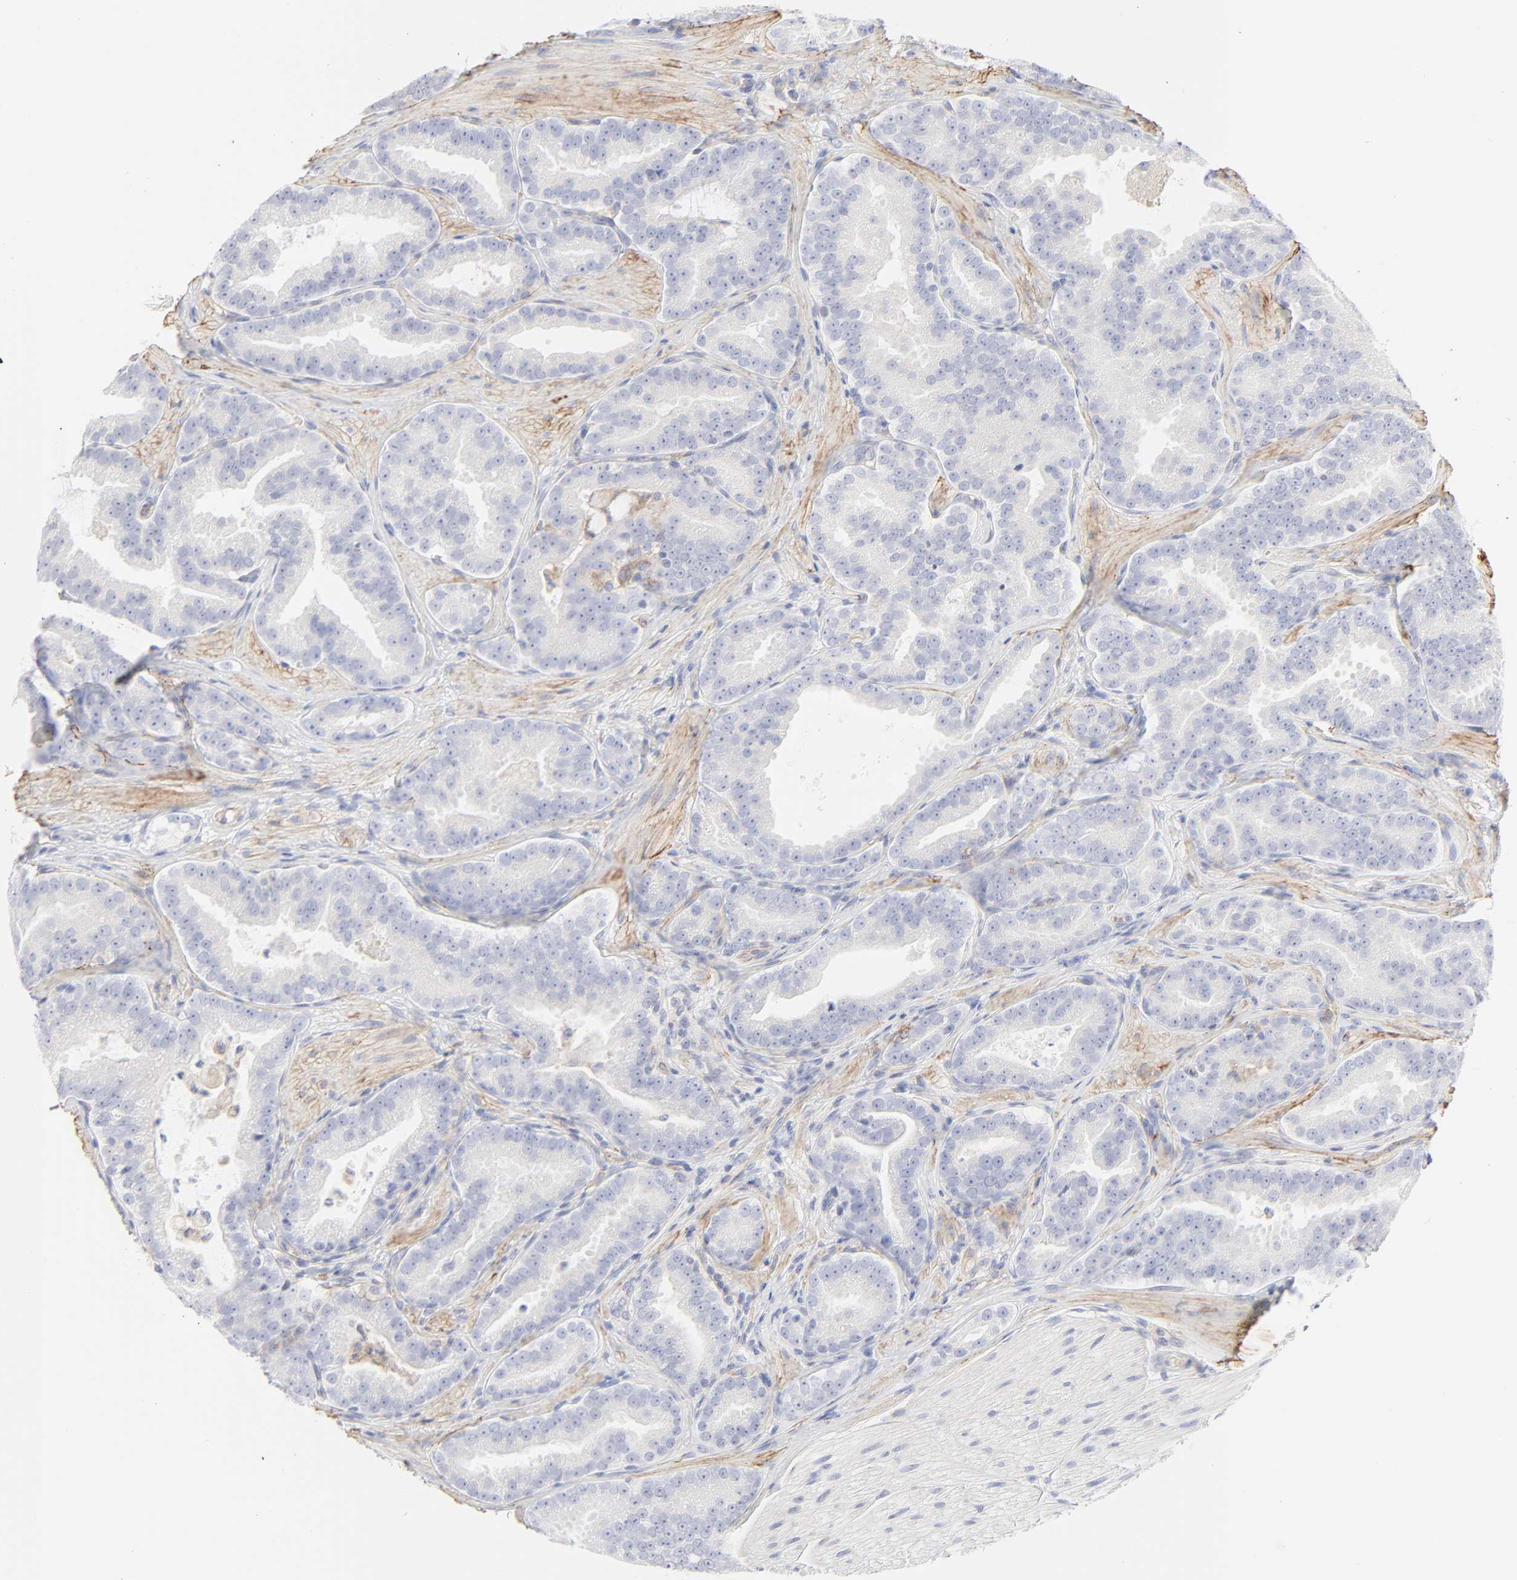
{"staining": {"intensity": "negative", "quantity": "none", "location": "none"}, "tissue": "prostate cancer", "cell_type": "Tumor cells", "image_type": "cancer", "snomed": [{"axis": "morphology", "description": "Adenocarcinoma, Low grade"}, {"axis": "topography", "description": "Prostate"}], "caption": "A micrograph of human prostate cancer is negative for staining in tumor cells.", "gene": "ITGA5", "patient": {"sex": "male", "age": 59}}